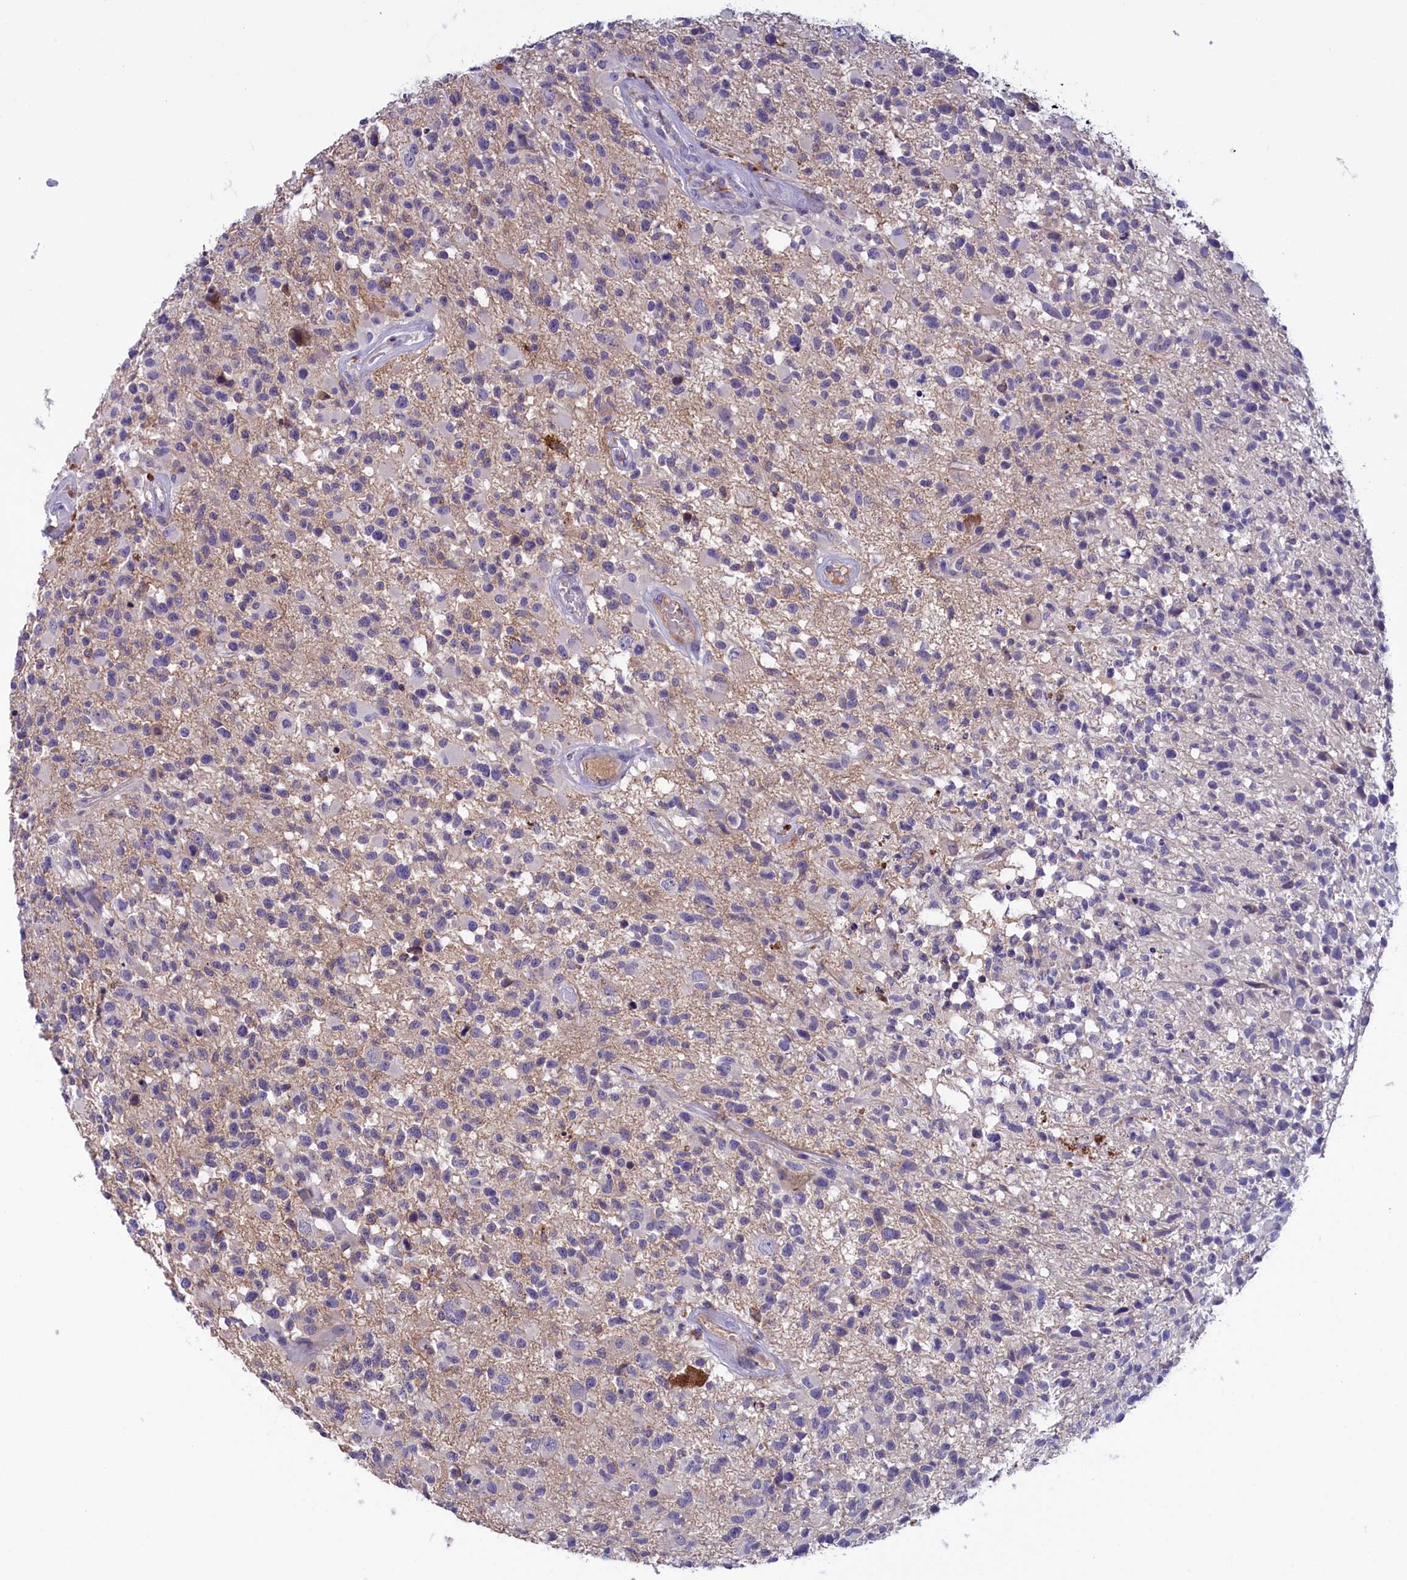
{"staining": {"intensity": "negative", "quantity": "none", "location": "none"}, "tissue": "glioma", "cell_type": "Tumor cells", "image_type": "cancer", "snomed": [{"axis": "morphology", "description": "Glioma, malignant, High grade"}, {"axis": "morphology", "description": "Glioblastoma, NOS"}, {"axis": "topography", "description": "Brain"}], "caption": "Tumor cells show no significant positivity in malignant glioma (high-grade). Nuclei are stained in blue.", "gene": "STYX", "patient": {"sex": "male", "age": 60}}